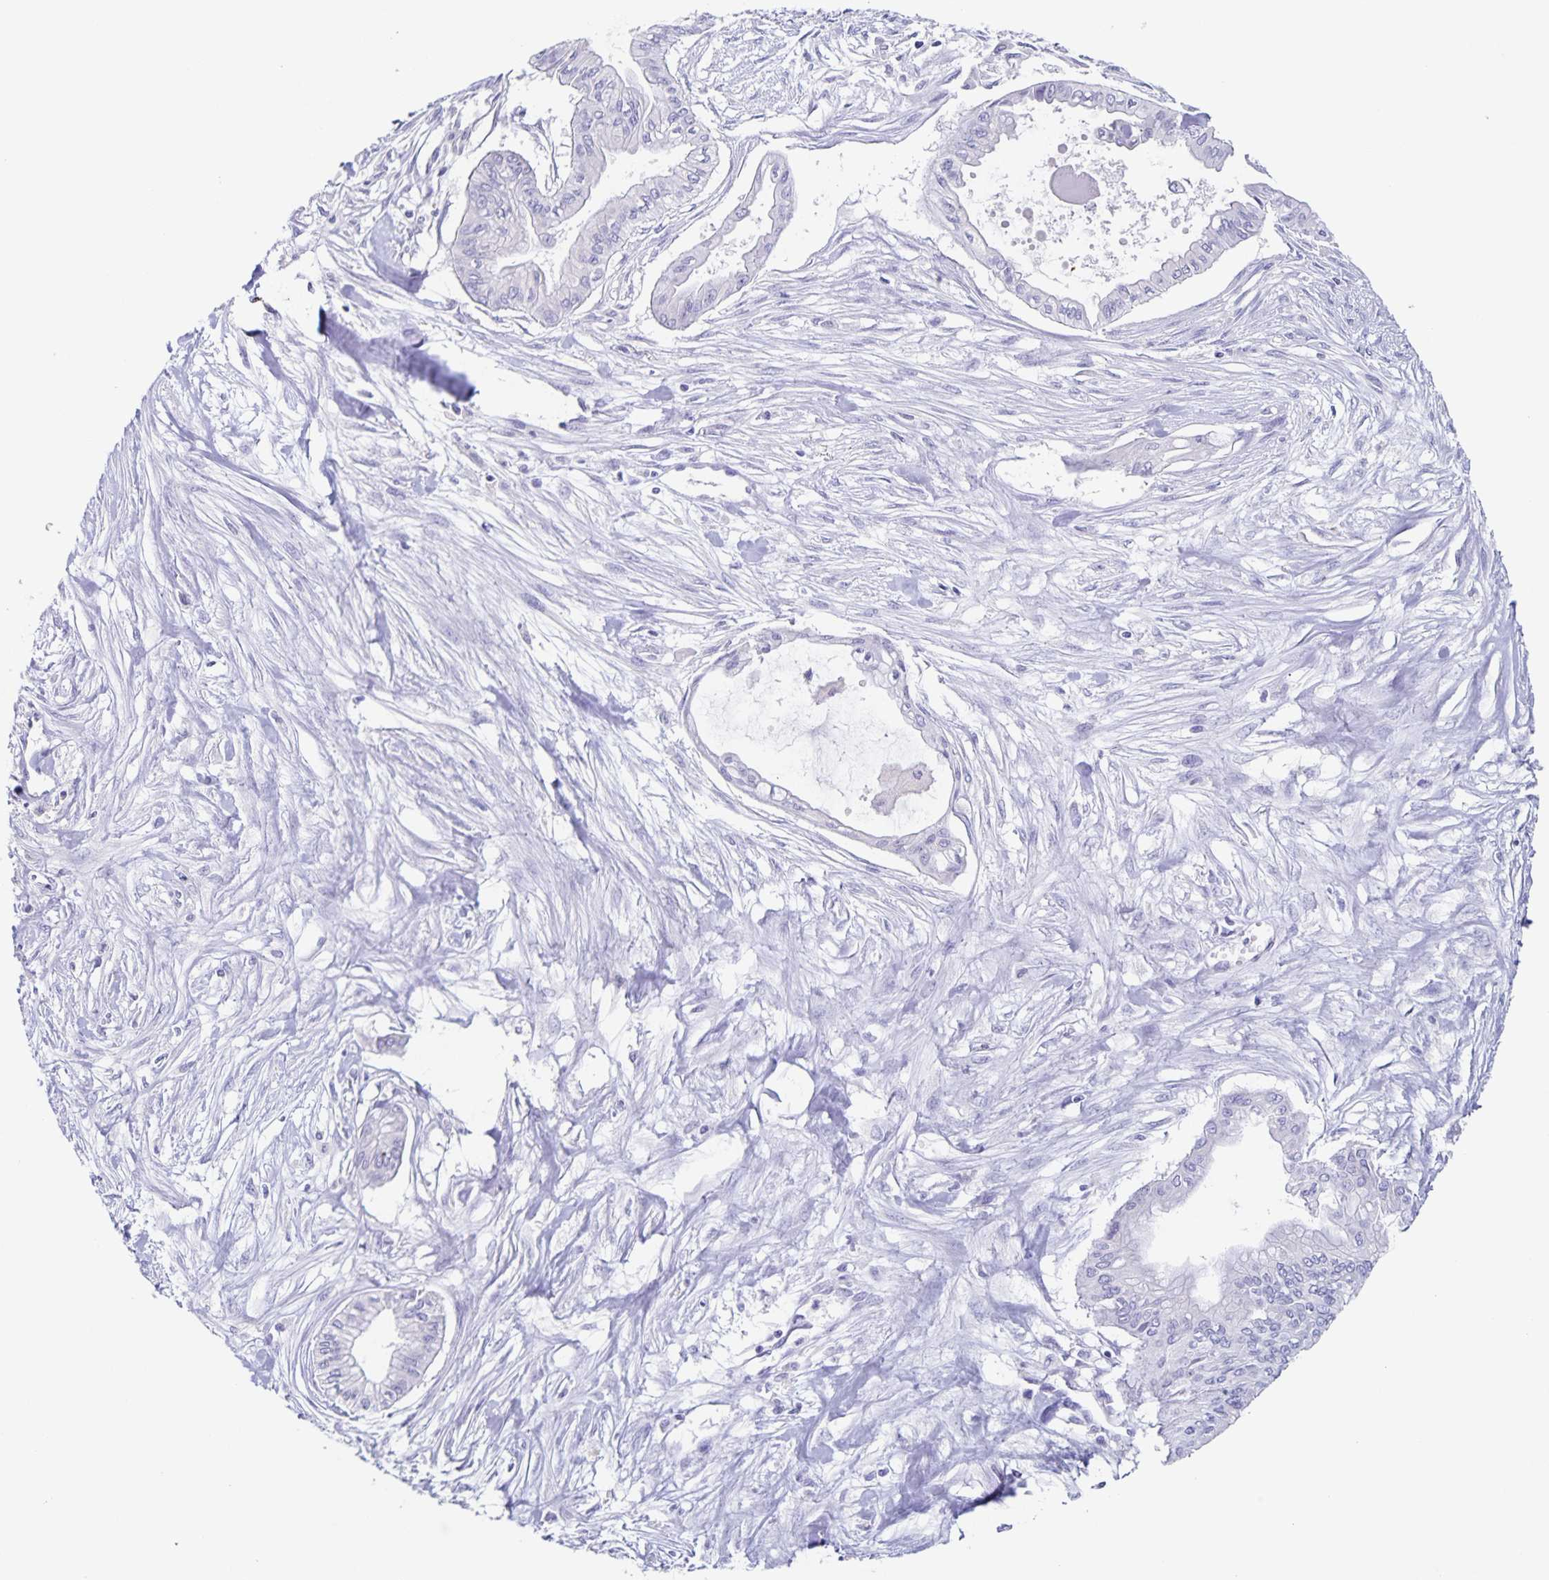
{"staining": {"intensity": "negative", "quantity": "none", "location": "none"}, "tissue": "pancreatic cancer", "cell_type": "Tumor cells", "image_type": "cancer", "snomed": [{"axis": "morphology", "description": "Adenocarcinoma, NOS"}, {"axis": "topography", "description": "Pancreas"}], "caption": "Tumor cells show no significant staining in pancreatic adenocarcinoma. (DAB (3,3'-diaminobenzidine) immunohistochemistry, high magnification).", "gene": "RPL36A", "patient": {"sex": "female", "age": 68}}